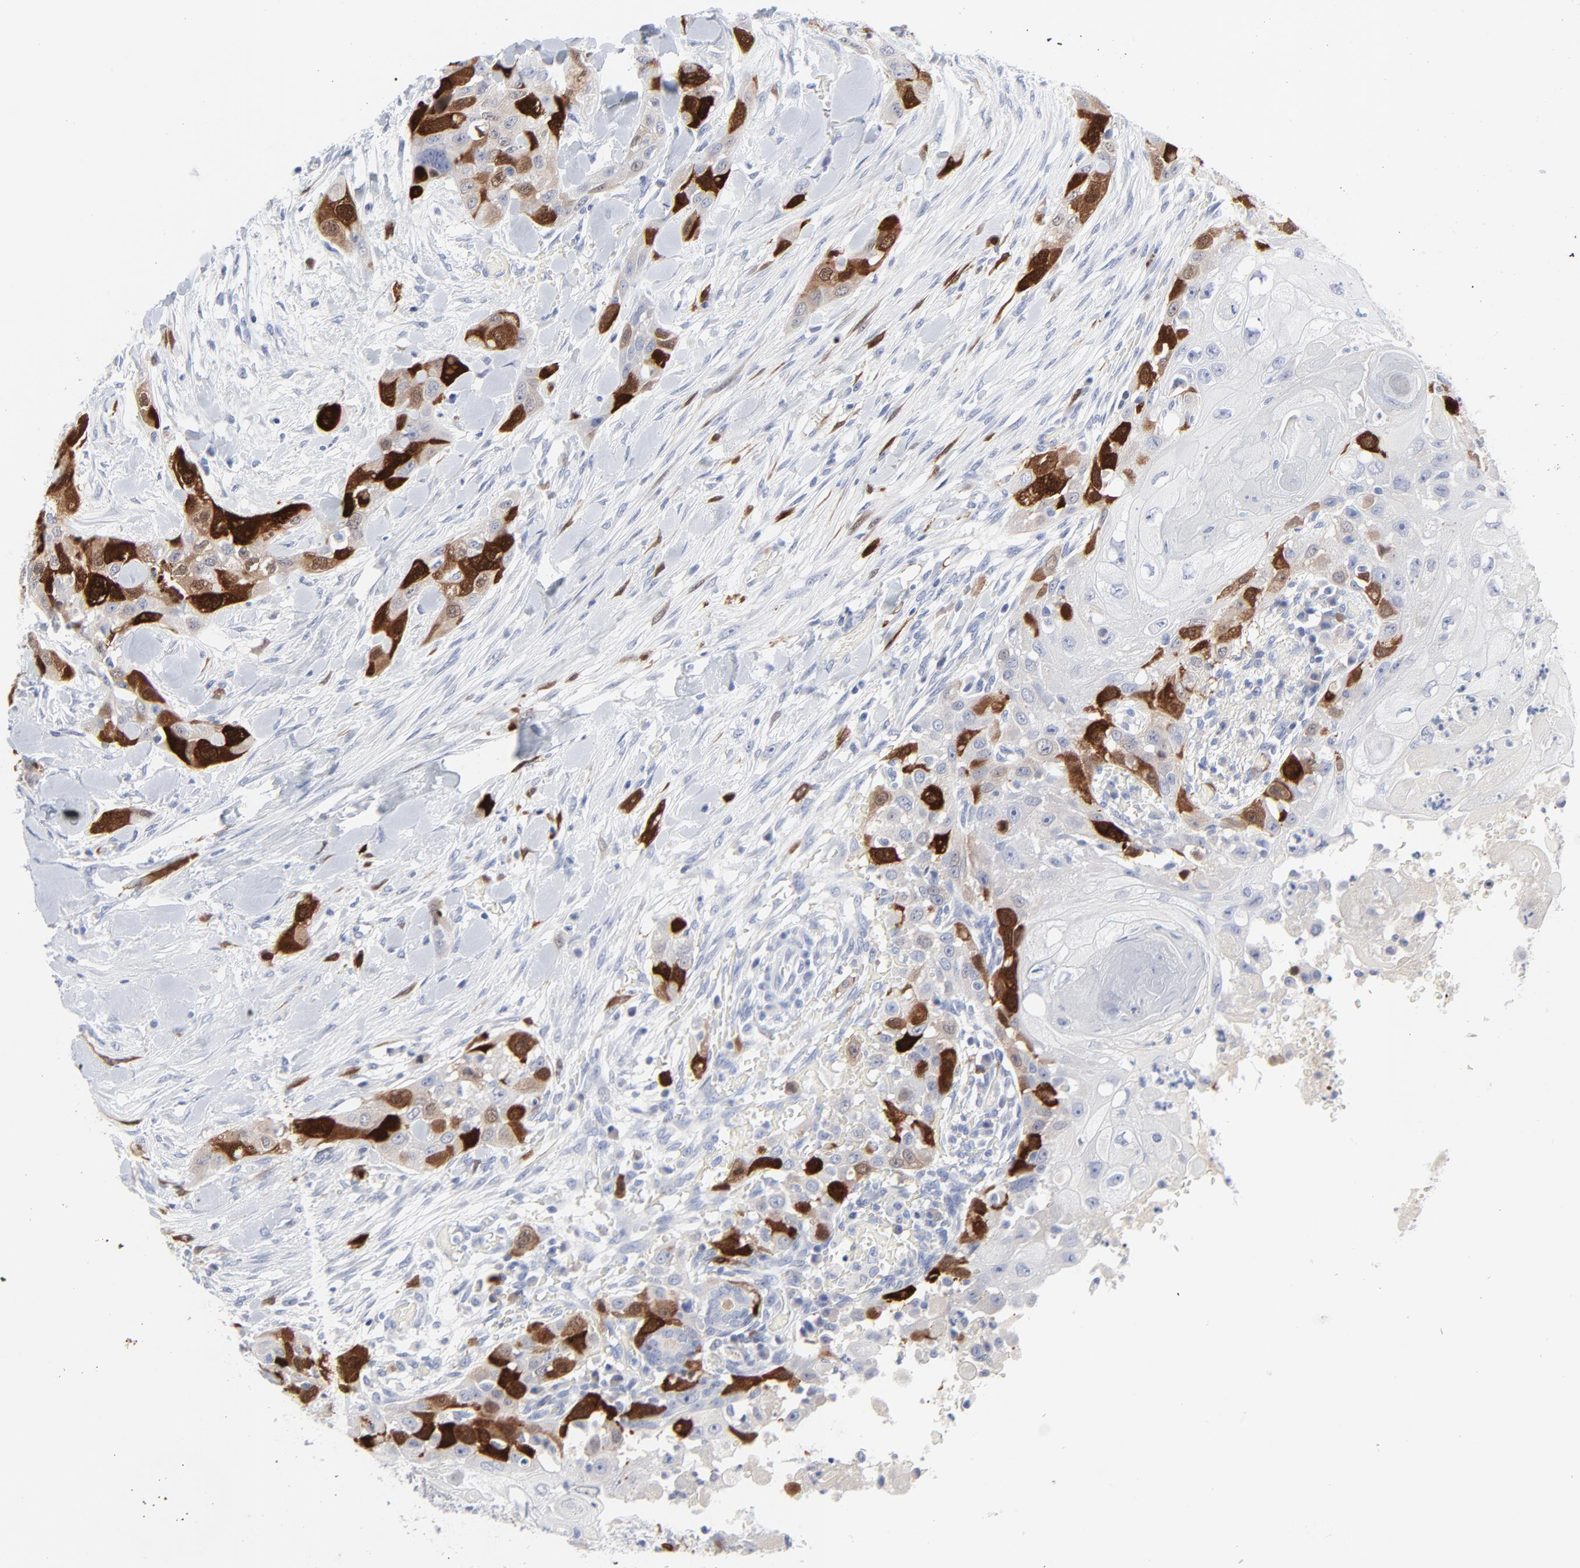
{"staining": {"intensity": "moderate", "quantity": "25%-75%", "location": "cytoplasmic/membranous,nuclear"}, "tissue": "head and neck cancer", "cell_type": "Tumor cells", "image_type": "cancer", "snomed": [{"axis": "morphology", "description": "Neoplasm, malignant, NOS"}, {"axis": "topography", "description": "Salivary gland"}, {"axis": "topography", "description": "Head-Neck"}], "caption": "Head and neck cancer stained with a brown dye exhibits moderate cytoplasmic/membranous and nuclear positive expression in about 25%-75% of tumor cells.", "gene": "CDK1", "patient": {"sex": "male", "age": 43}}